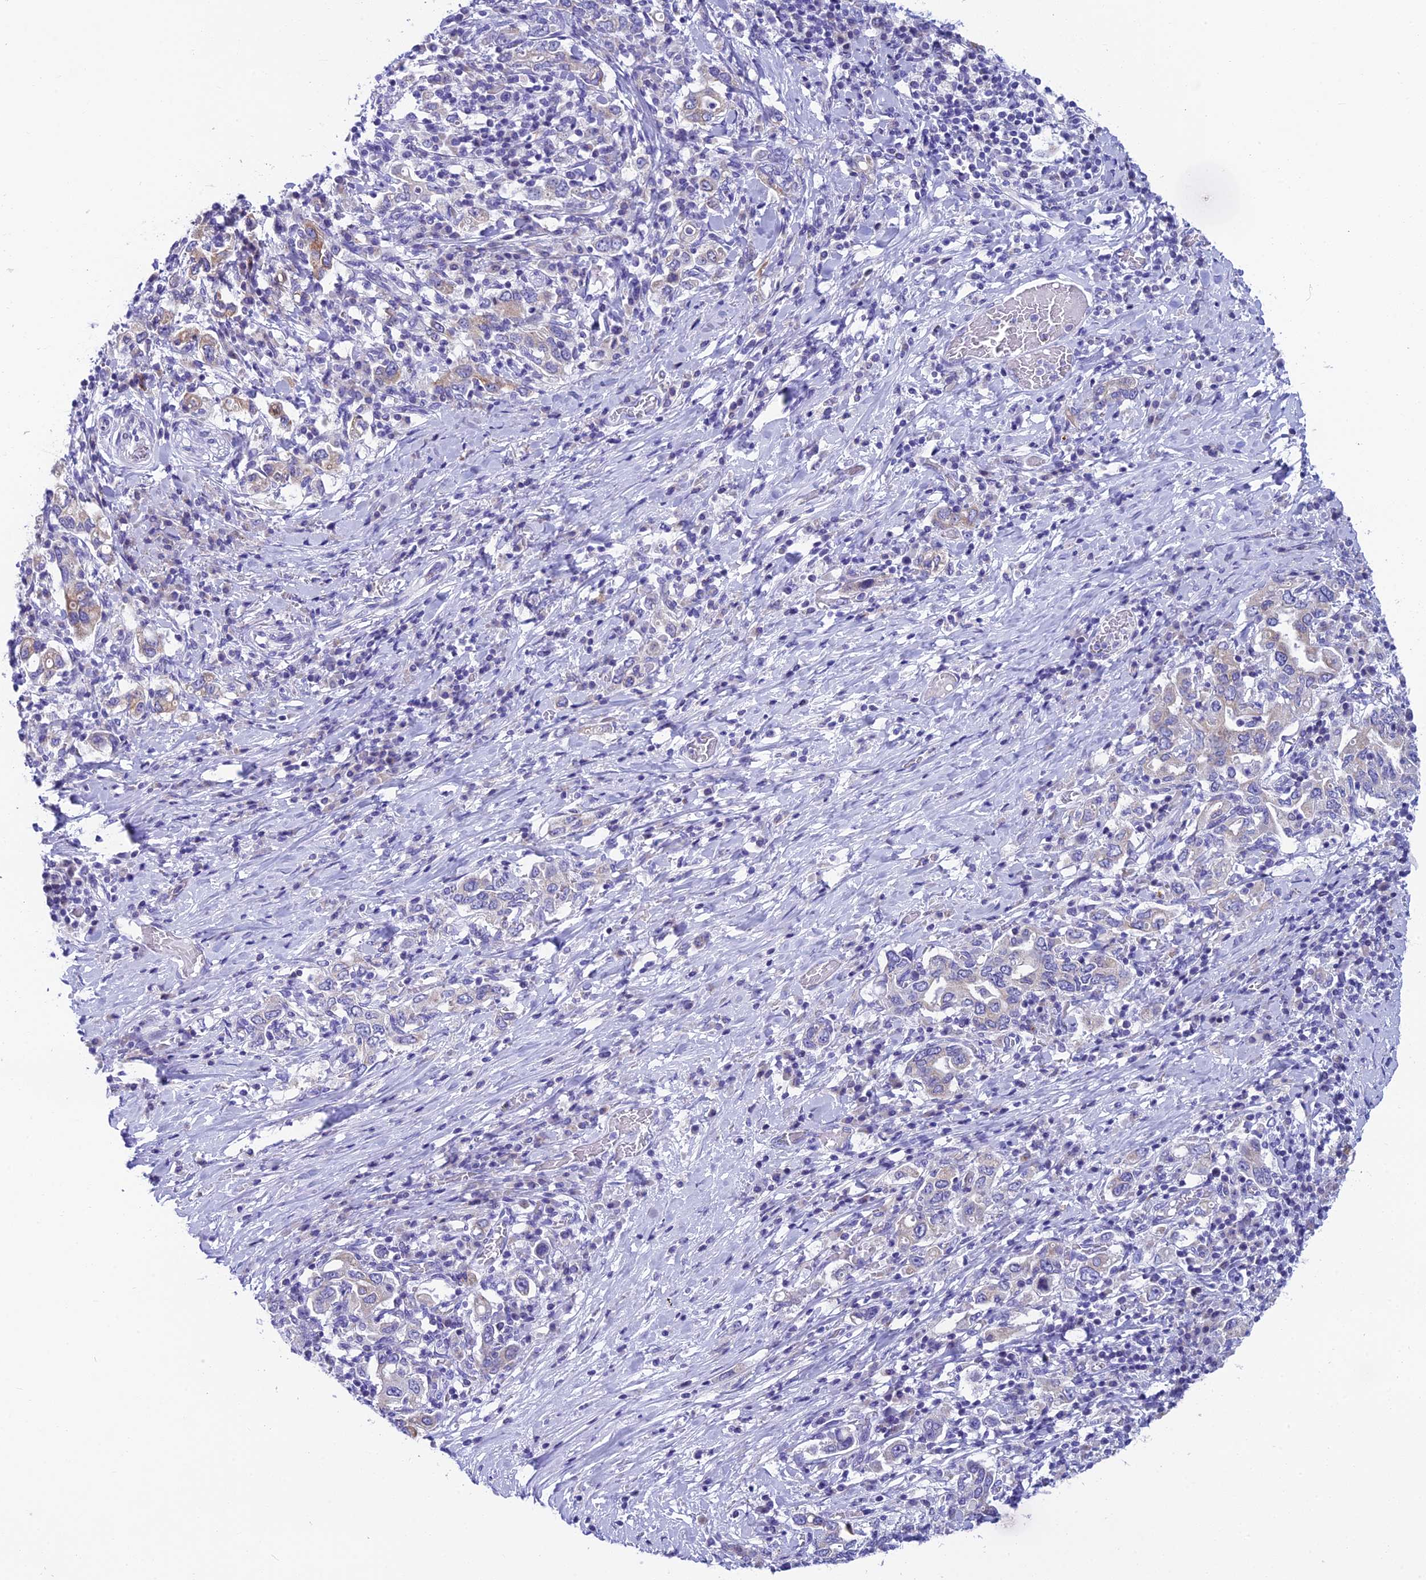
{"staining": {"intensity": "weak", "quantity": "<25%", "location": "cytoplasmic/membranous"}, "tissue": "stomach cancer", "cell_type": "Tumor cells", "image_type": "cancer", "snomed": [{"axis": "morphology", "description": "Adenocarcinoma, NOS"}, {"axis": "topography", "description": "Stomach, upper"}, {"axis": "topography", "description": "Stomach"}], "caption": "Immunohistochemistry image of human stomach cancer (adenocarcinoma) stained for a protein (brown), which displays no staining in tumor cells.", "gene": "REEP4", "patient": {"sex": "male", "age": 62}}